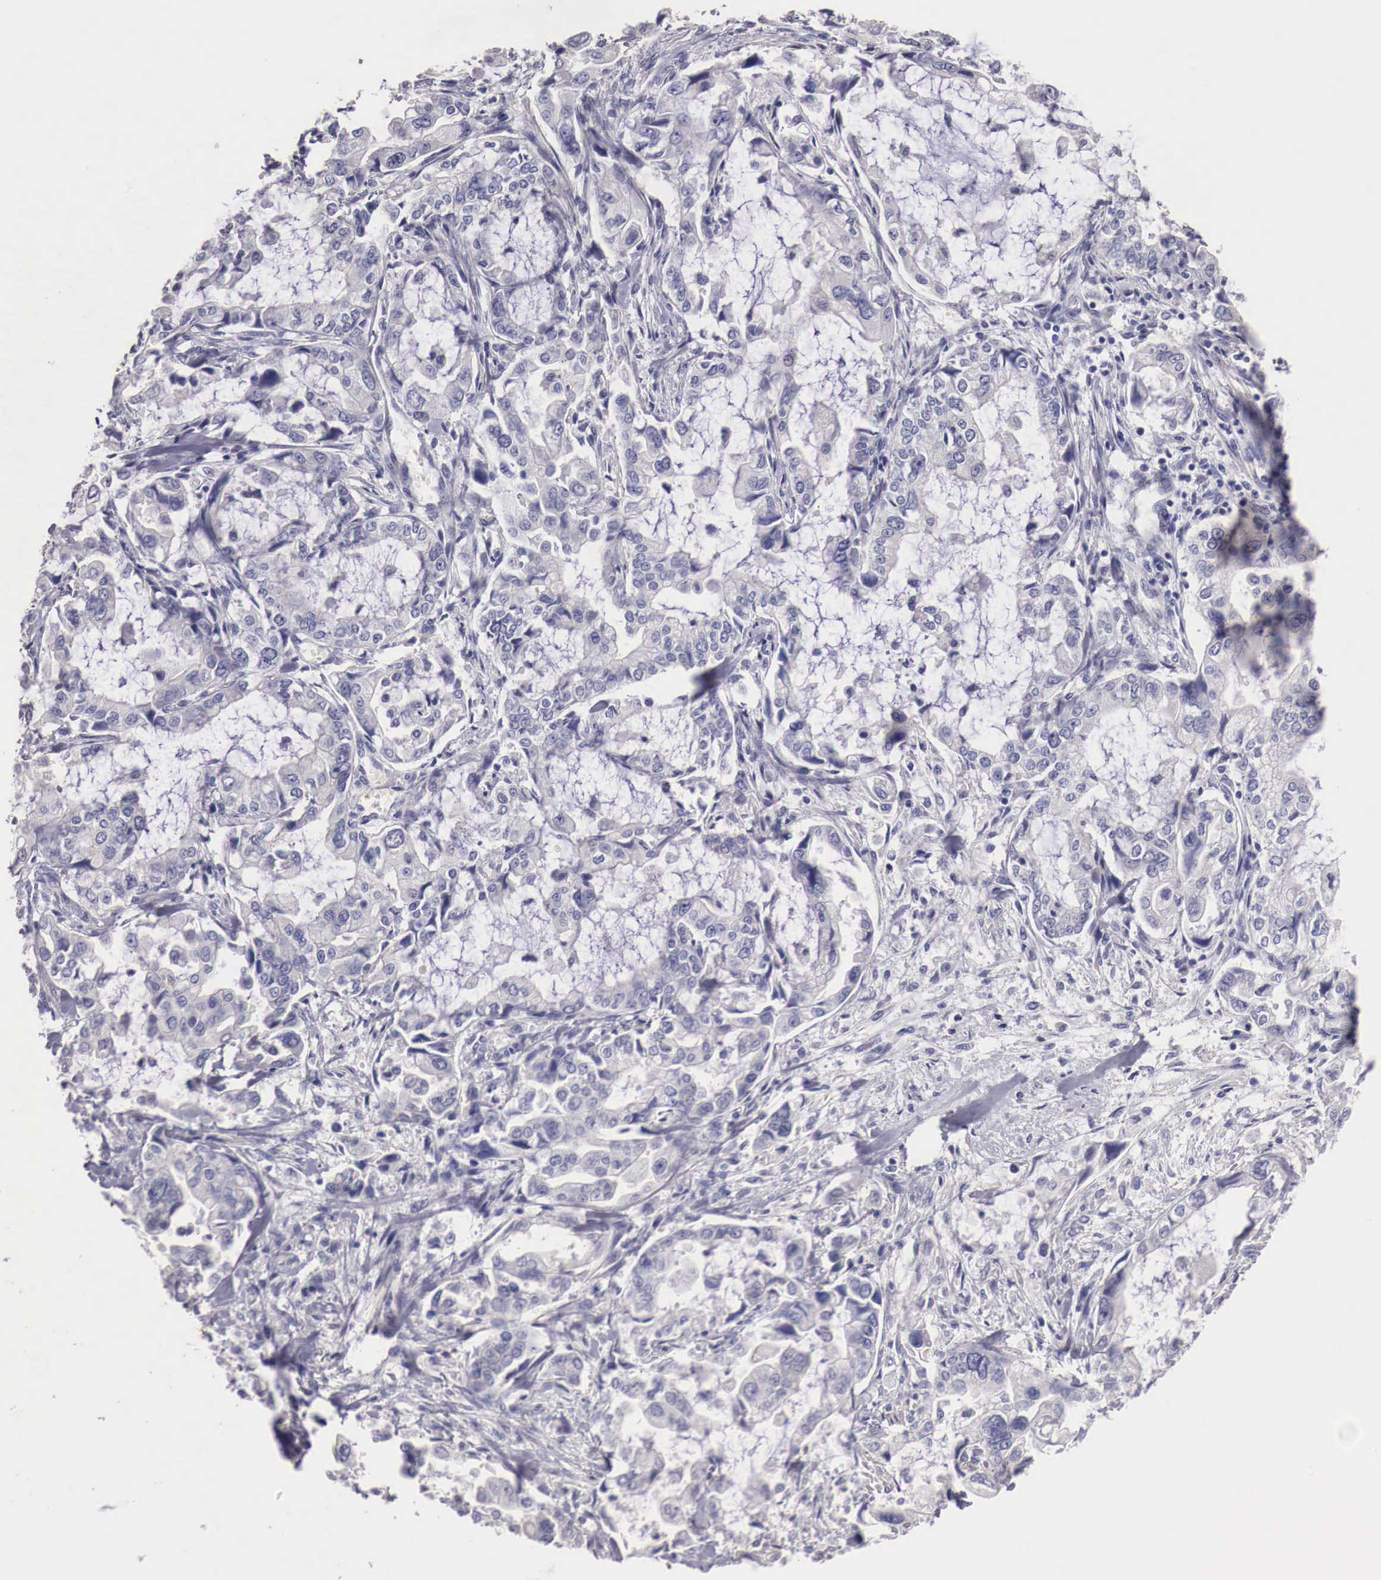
{"staining": {"intensity": "negative", "quantity": "none", "location": "none"}, "tissue": "stomach cancer", "cell_type": "Tumor cells", "image_type": "cancer", "snomed": [{"axis": "morphology", "description": "Adenocarcinoma, NOS"}, {"axis": "topography", "description": "Pancreas"}, {"axis": "topography", "description": "Stomach, upper"}], "caption": "Immunohistochemistry (IHC) histopathology image of stomach cancer (adenocarcinoma) stained for a protein (brown), which displays no expression in tumor cells.", "gene": "ENOX2", "patient": {"sex": "male", "age": 77}}